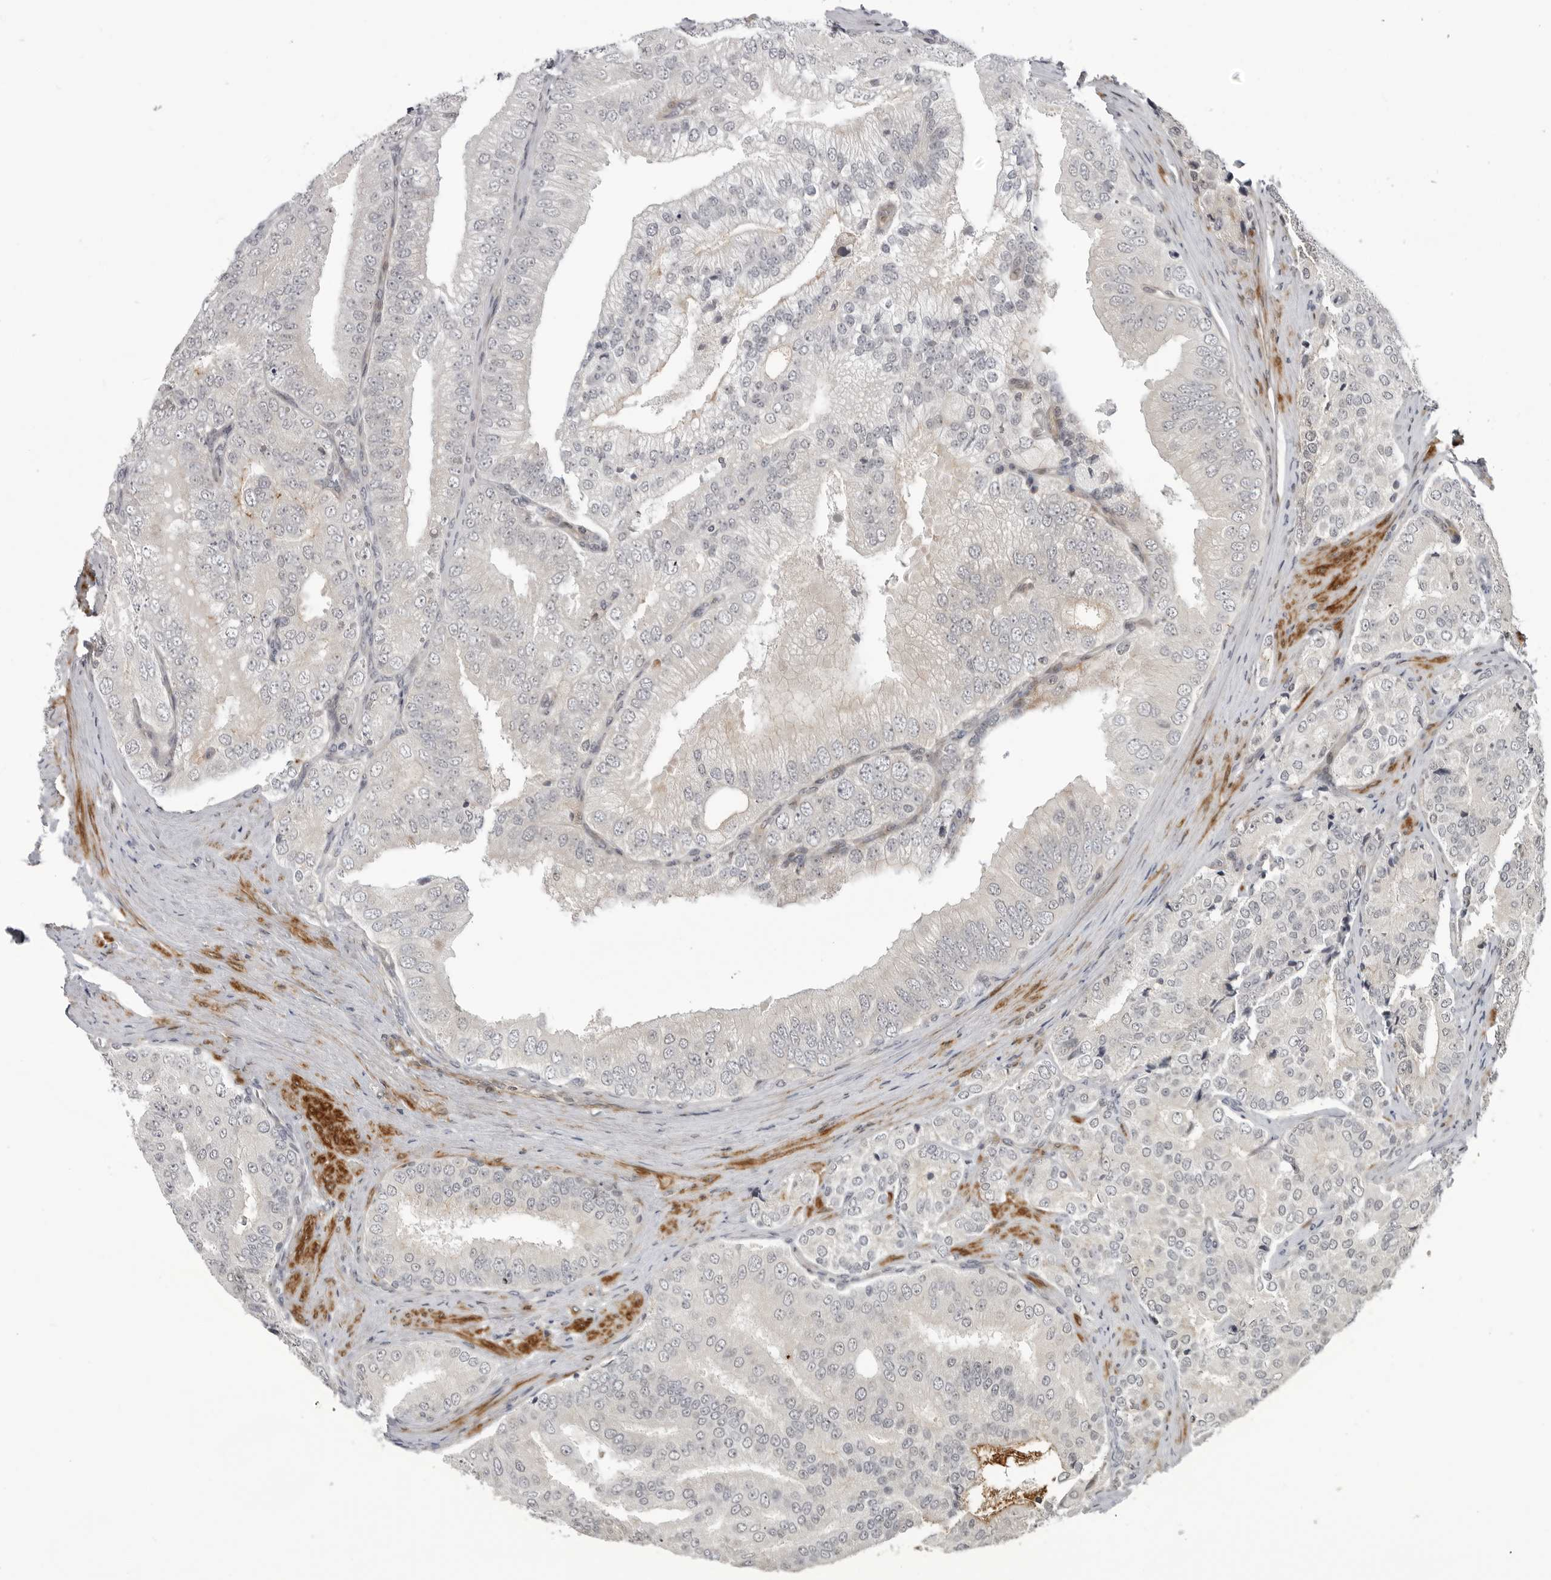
{"staining": {"intensity": "negative", "quantity": "none", "location": "none"}, "tissue": "prostate cancer", "cell_type": "Tumor cells", "image_type": "cancer", "snomed": [{"axis": "morphology", "description": "Adenocarcinoma, High grade"}, {"axis": "topography", "description": "Prostate"}], "caption": "A micrograph of prostate high-grade adenocarcinoma stained for a protein shows no brown staining in tumor cells.", "gene": "ADAMTS5", "patient": {"sex": "male", "age": 58}}